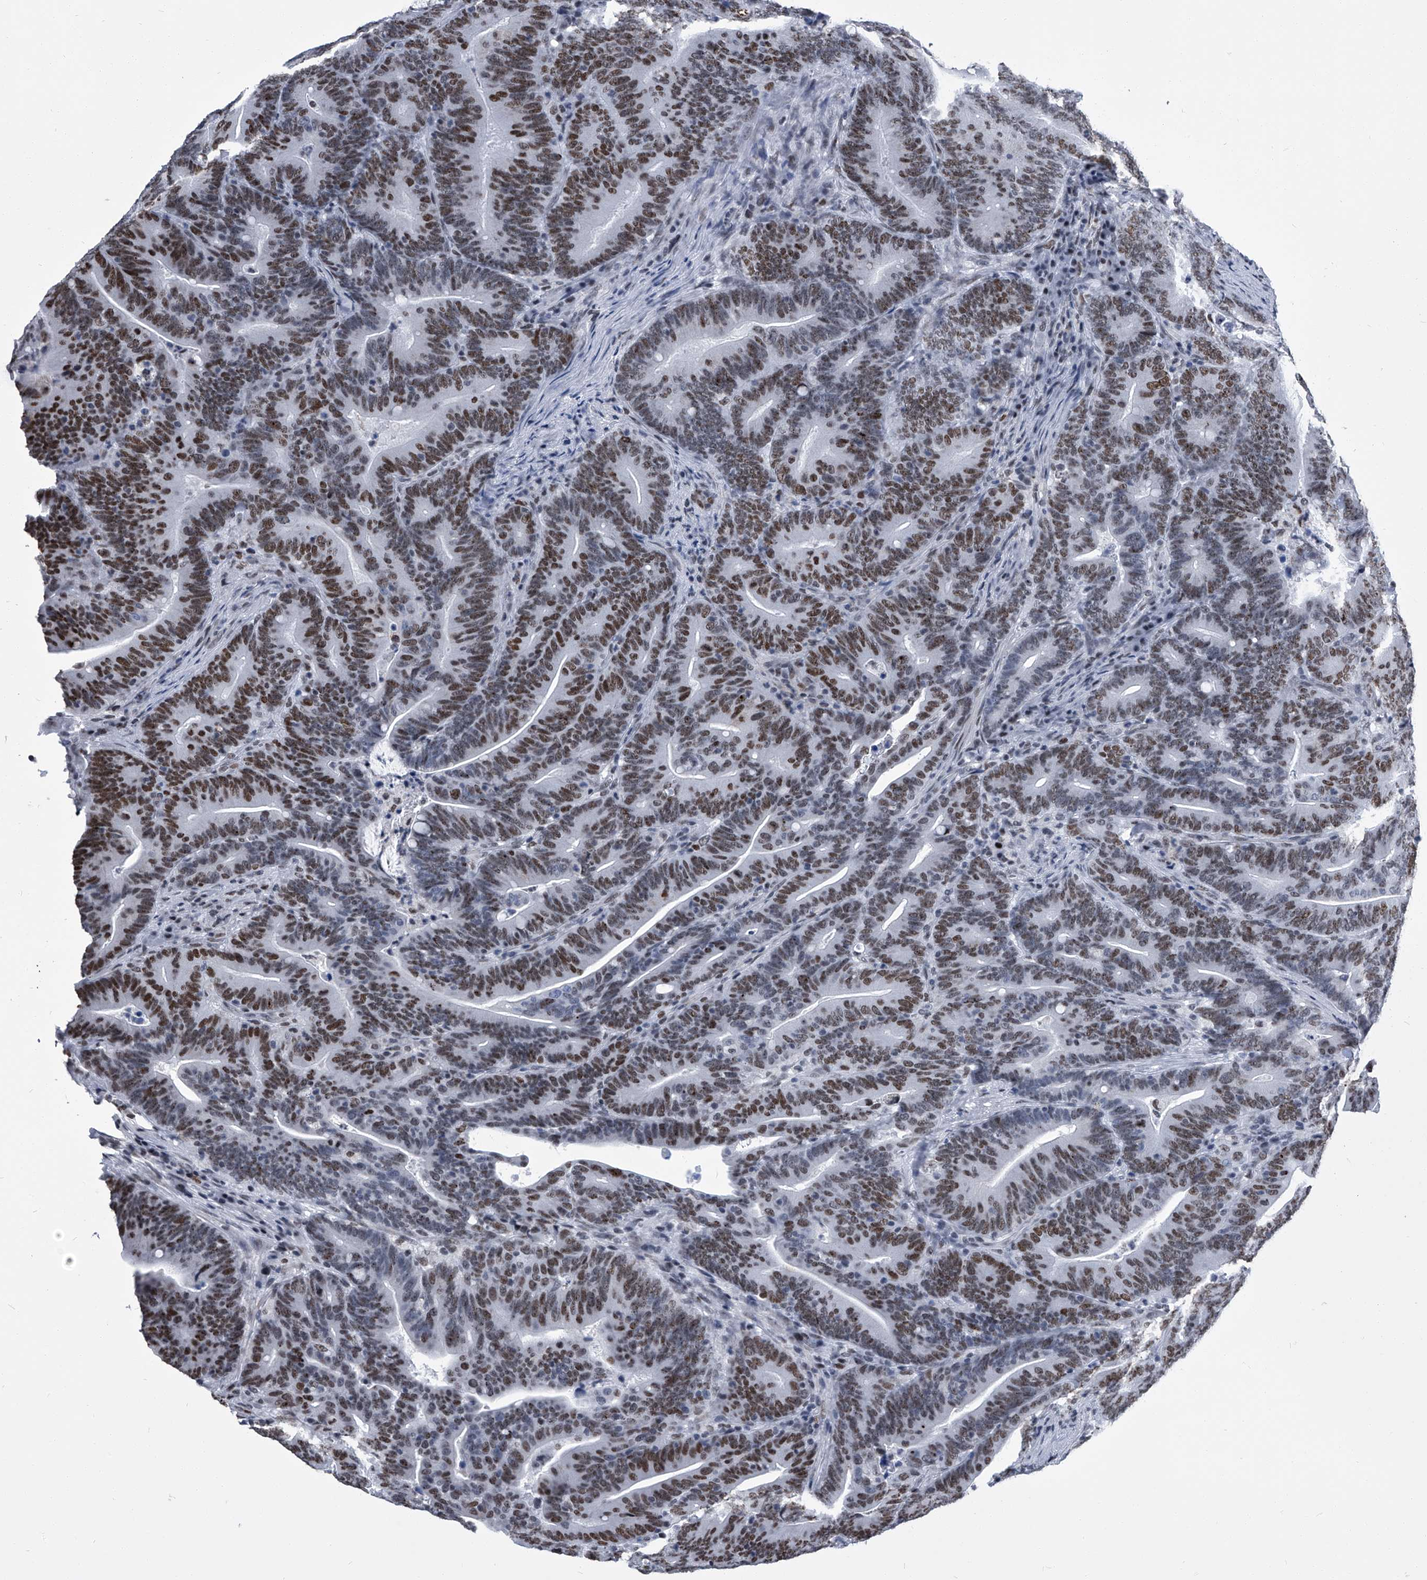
{"staining": {"intensity": "moderate", "quantity": ">75%", "location": "nuclear"}, "tissue": "colorectal cancer", "cell_type": "Tumor cells", "image_type": "cancer", "snomed": [{"axis": "morphology", "description": "Adenocarcinoma, NOS"}, {"axis": "topography", "description": "Colon"}], "caption": "Immunohistochemistry (IHC) (DAB (3,3'-diaminobenzidine)) staining of human colorectal adenocarcinoma demonstrates moderate nuclear protein positivity in approximately >75% of tumor cells.", "gene": "SIM2", "patient": {"sex": "female", "age": 66}}